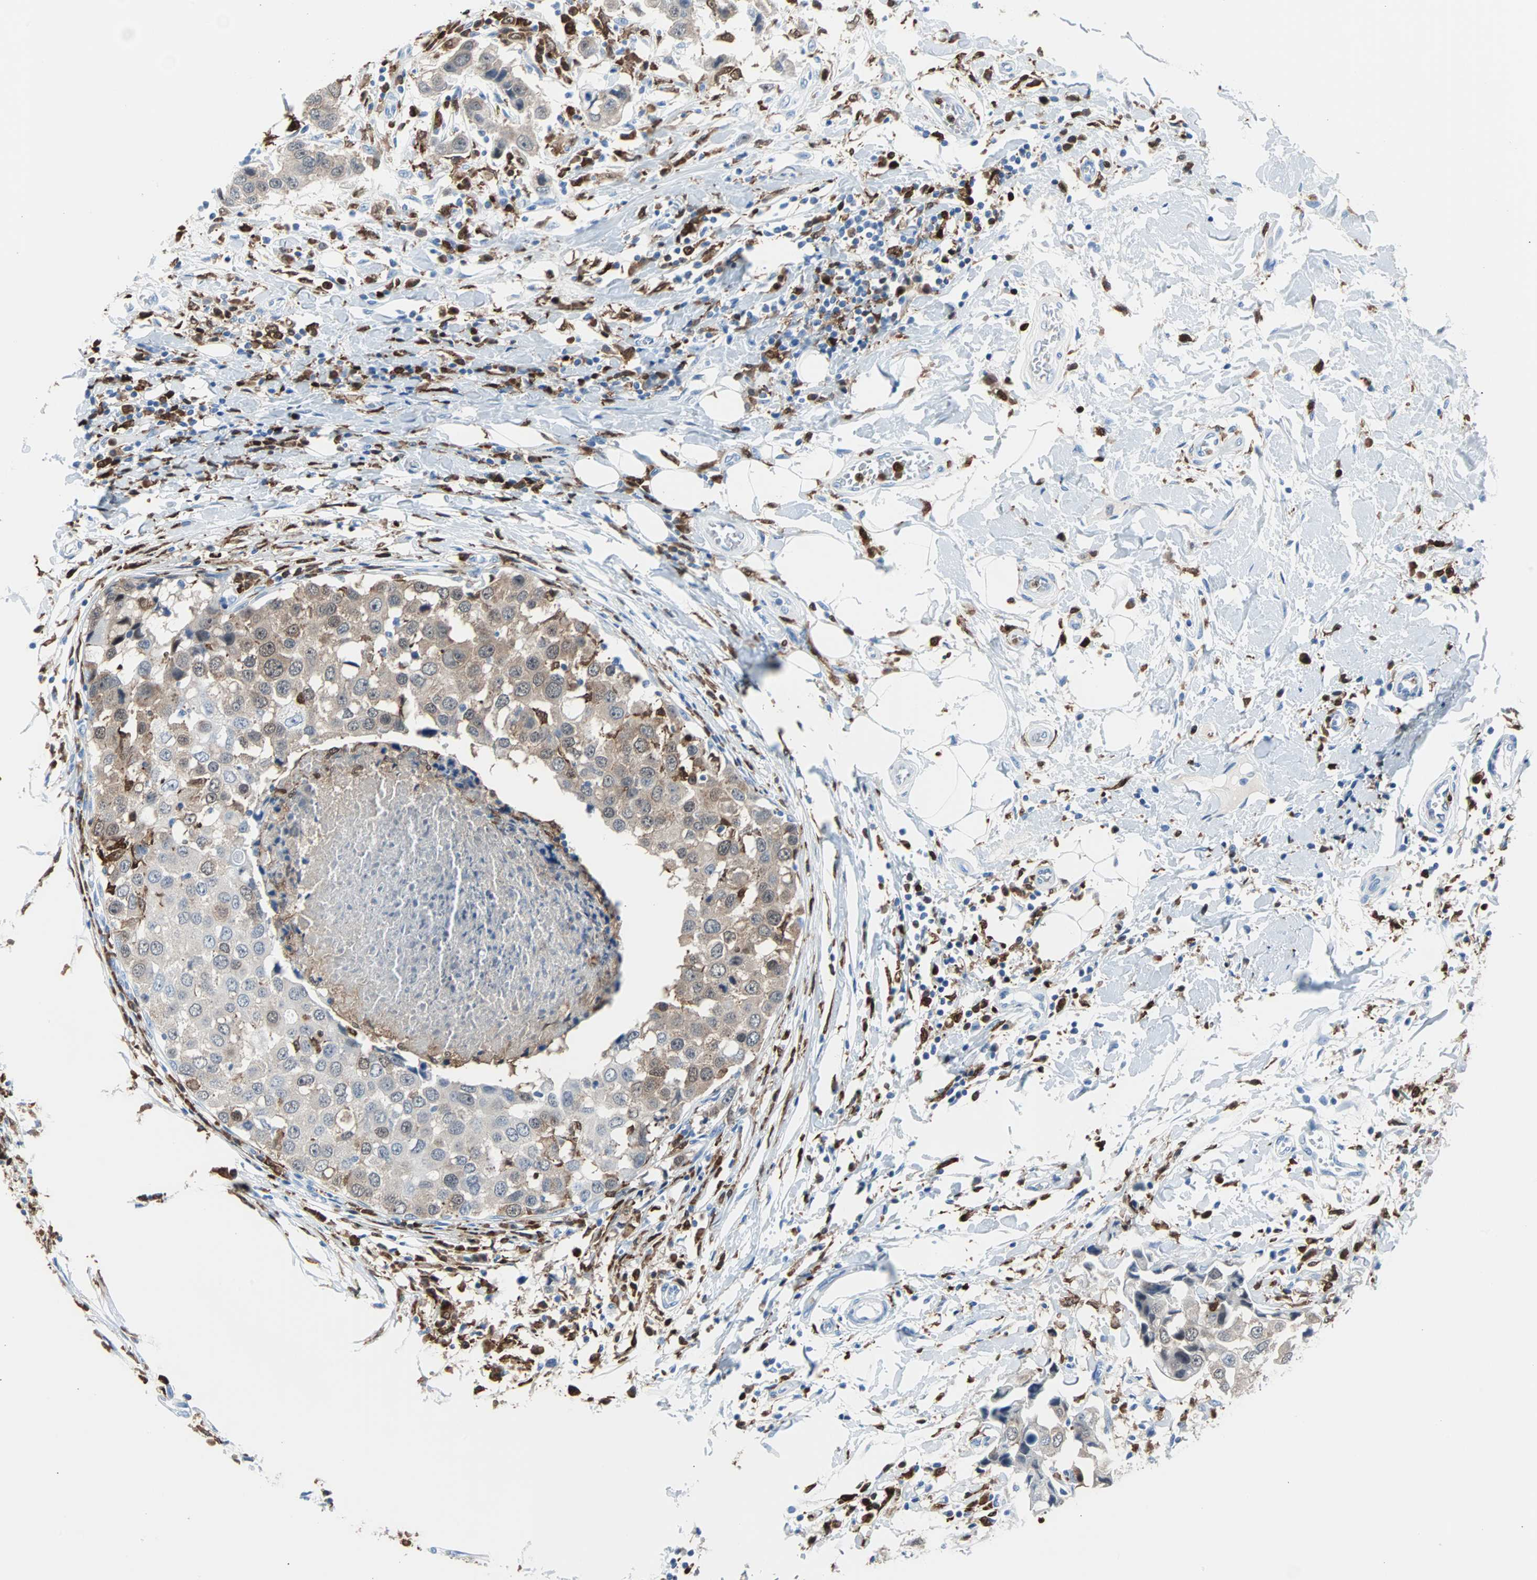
{"staining": {"intensity": "weak", "quantity": "25%-75%", "location": "cytoplasmic/membranous"}, "tissue": "breast cancer", "cell_type": "Tumor cells", "image_type": "cancer", "snomed": [{"axis": "morphology", "description": "Duct carcinoma"}, {"axis": "topography", "description": "Breast"}], "caption": "About 25%-75% of tumor cells in infiltrating ductal carcinoma (breast) exhibit weak cytoplasmic/membranous protein staining as visualized by brown immunohistochemical staining.", "gene": "SYK", "patient": {"sex": "female", "age": 27}}